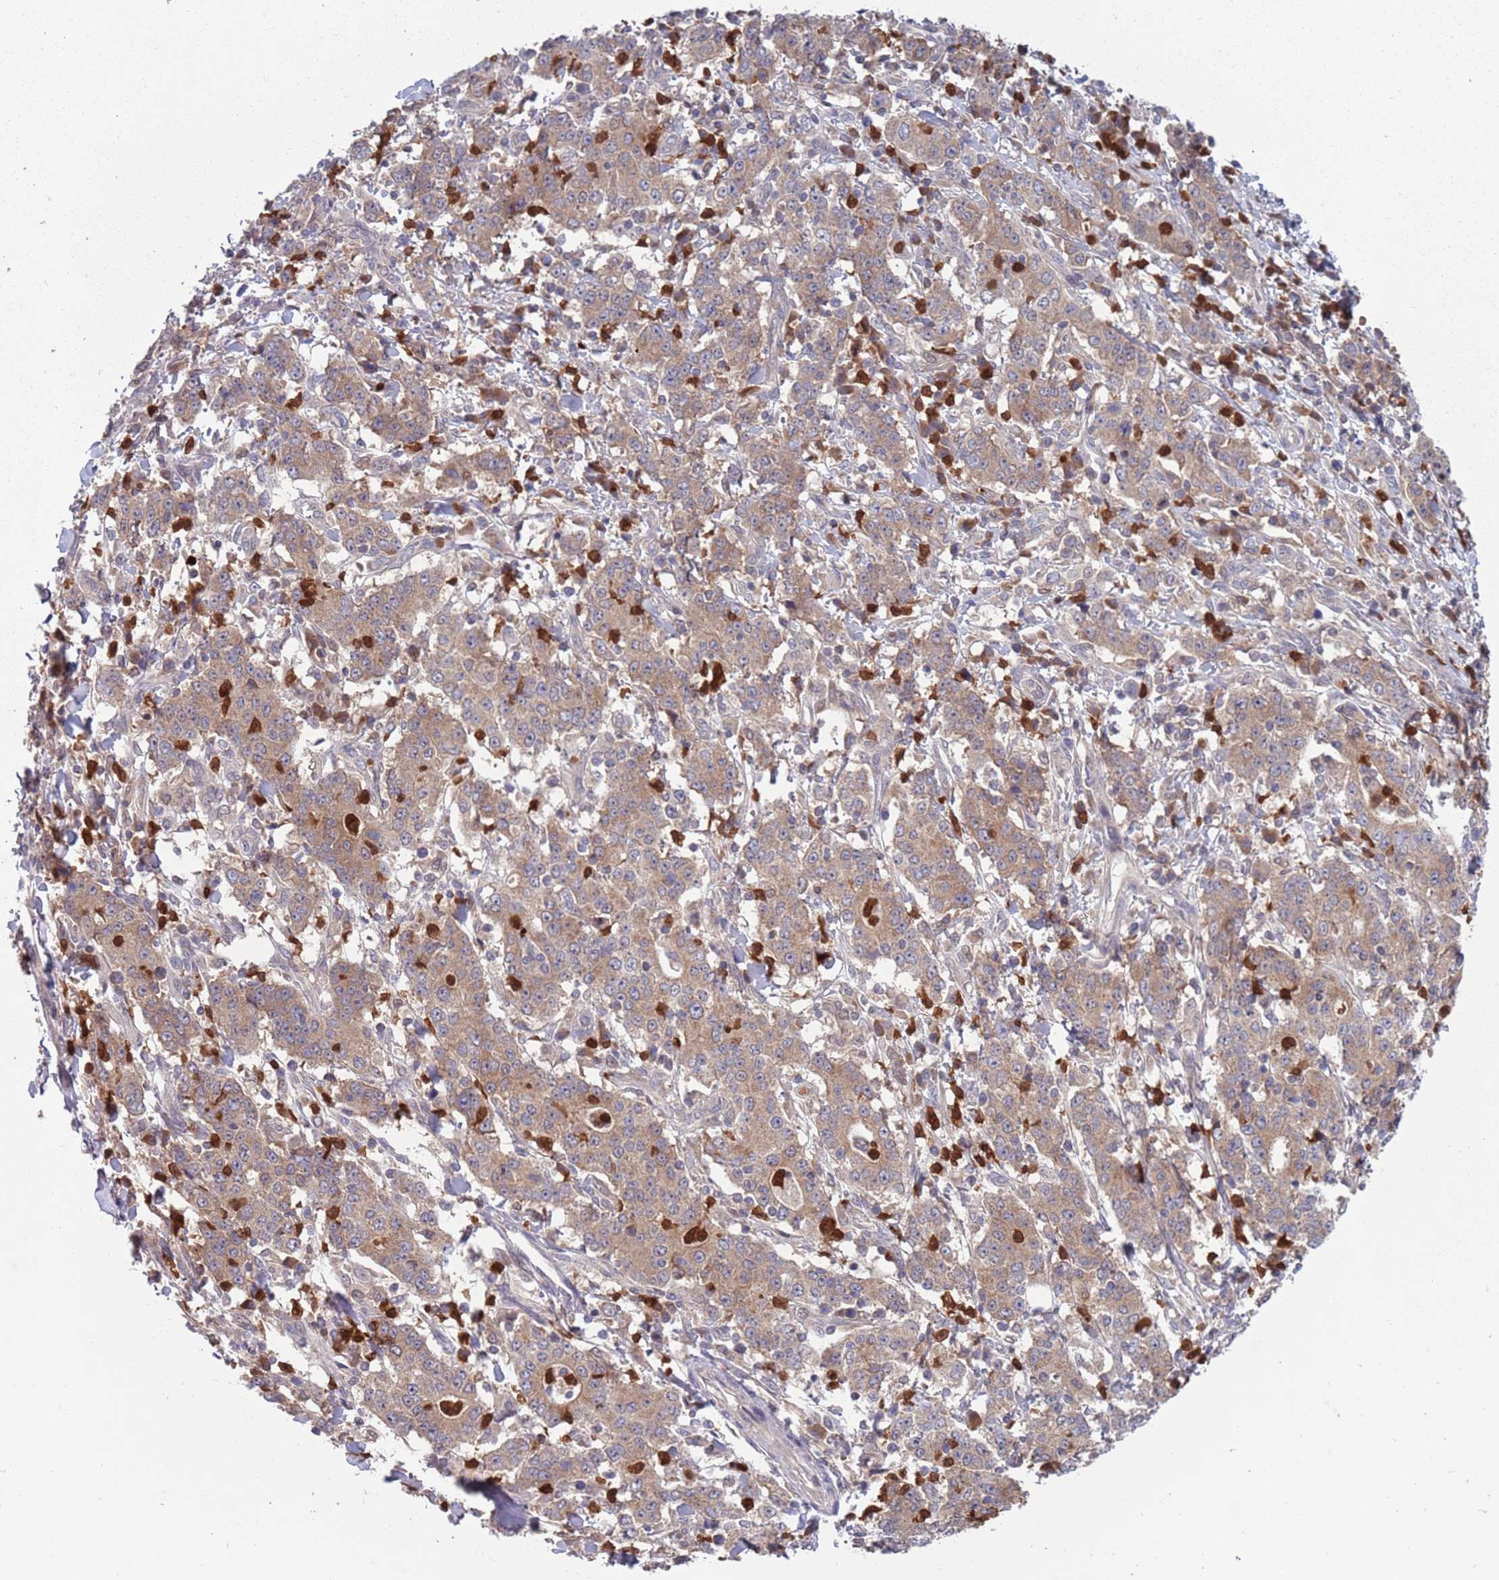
{"staining": {"intensity": "moderate", "quantity": ">75%", "location": "cytoplasmic/membranous"}, "tissue": "stomach cancer", "cell_type": "Tumor cells", "image_type": "cancer", "snomed": [{"axis": "morphology", "description": "Normal tissue, NOS"}, {"axis": "morphology", "description": "Adenocarcinoma, NOS"}, {"axis": "topography", "description": "Stomach, upper"}, {"axis": "topography", "description": "Stomach"}], "caption": "An immunohistochemistry micrograph of tumor tissue is shown. Protein staining in brown labels moderate cytoplasmic/membranous positivity in stomach cancer within tumor cells. The protein of interest is shown in brown color, while the nuclei are stained blue.", "gene": "TYW1", "patient": {"sex": "male", "age": 59}}